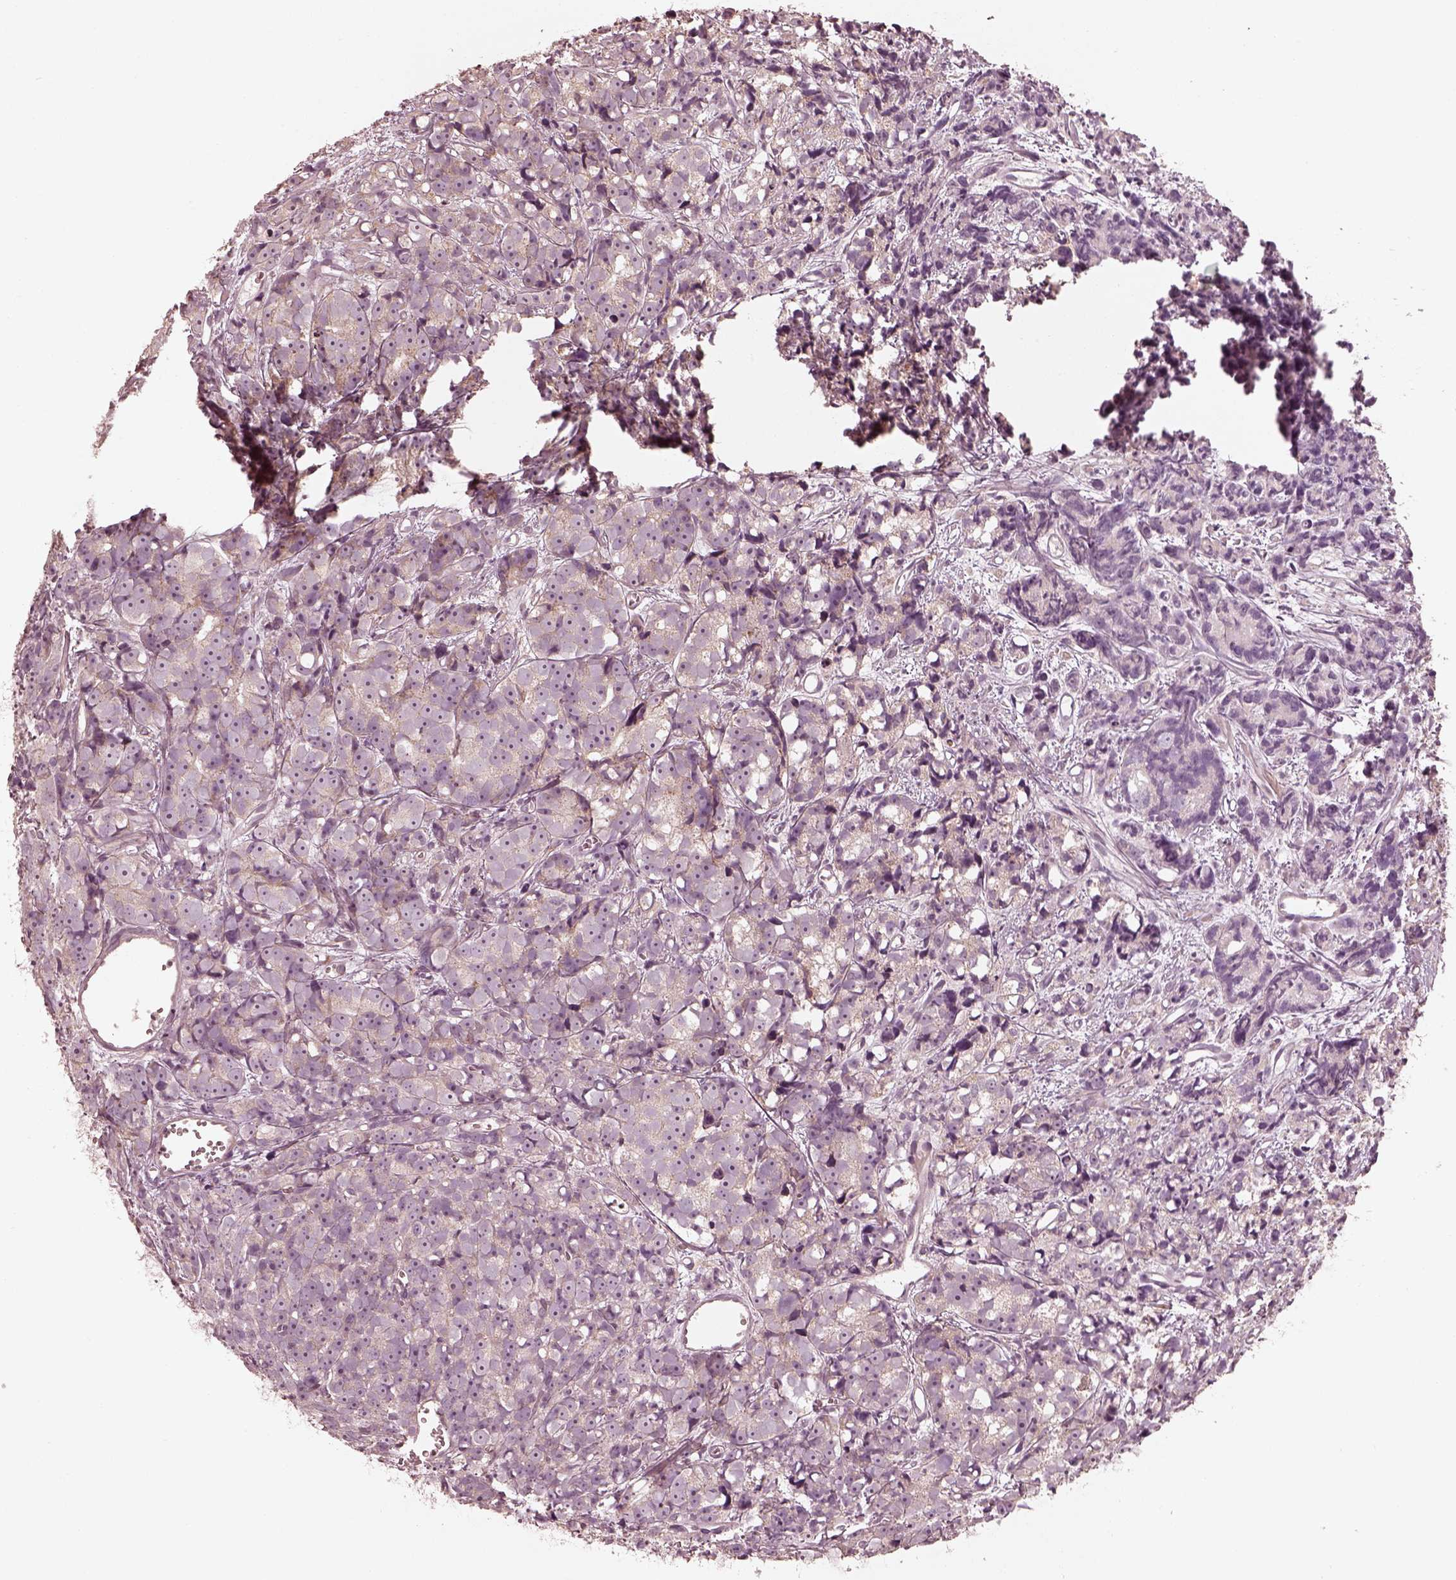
{"staining": {"intensity": "negative", "quantity": "none", "location": "none"}, "tissue": "prostate cancer", "cell_type": "Tumor cells", "image_type": "cancer", "snomed": [{"axis": "morphology", "description": "Adenocarcinoma, High grade"}, {"axis": "topography", "description": "Prostate"}], "caption": "The image exhibits no significant positivity in tumor cells of prostate high-grade adenocarcinoma. (DAB immunohistochemistry, high magnification).", "gene": "WLS", "patient": {"sex": "male", "age": 77}}